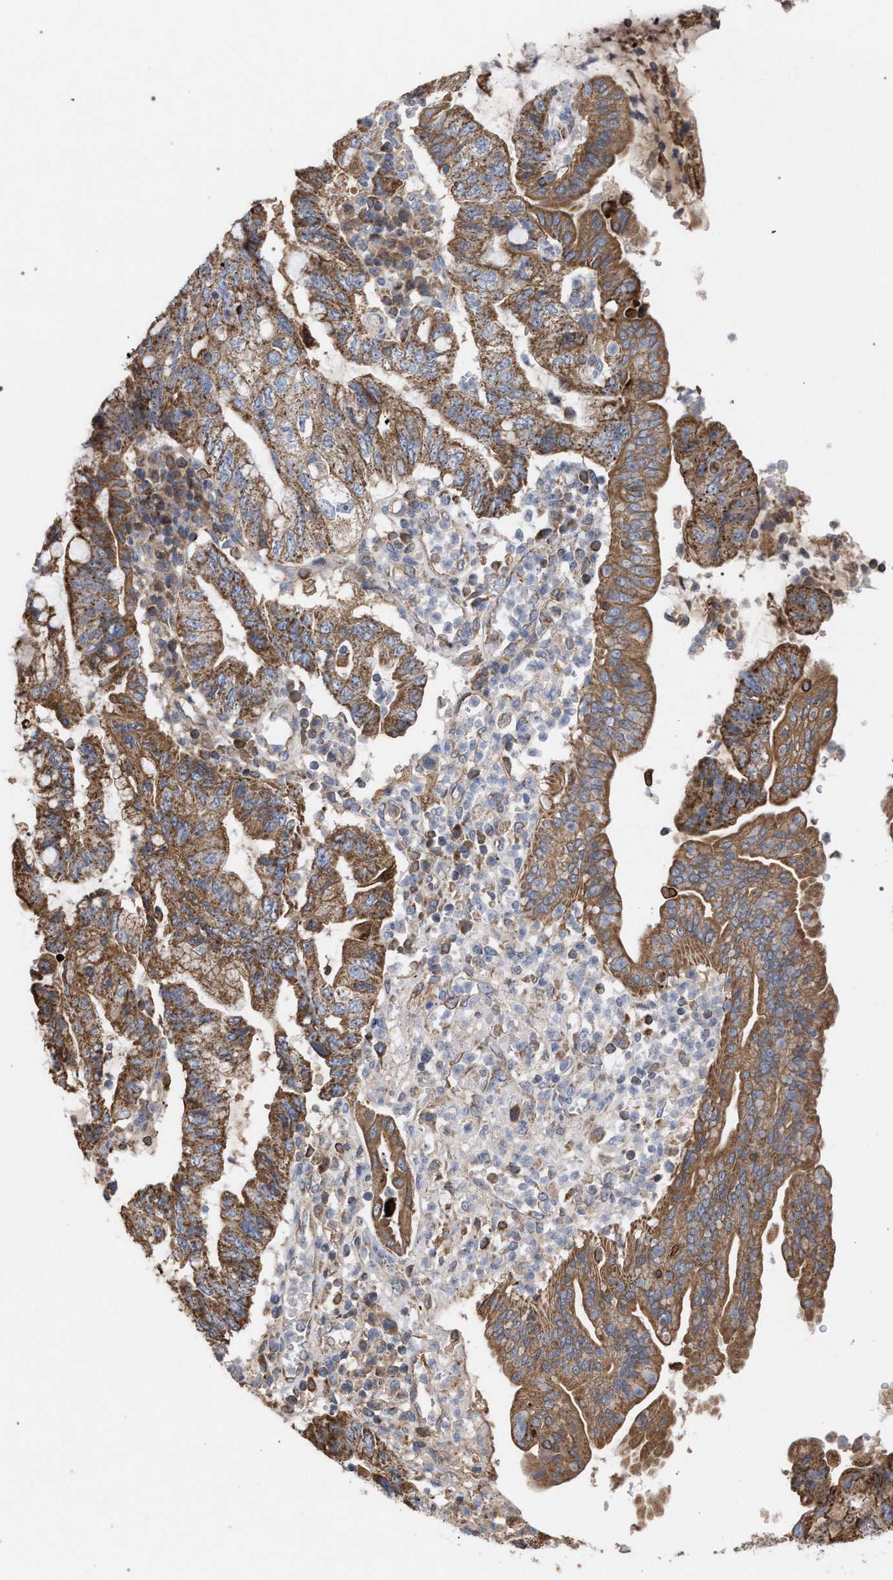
{"staining": {"intensity": "moderate", "quantity": ">75%", "location": "cytoplasmic/membranous"}, "tissue": "pancreatic cancer", "cell_type": "Tumor cells", "image_type": "cancer", "snomed": [{"axis": "morphology", "description": "Adenocarcinoma, NOS"}, {"axis": "topography", "description": "Pancreas"}], "caption": "Brown immunohistochemical staining in human adenocarcinoma (pancreatic) displays moderate cytoplasmic/membranous expression in about >75% of tumor cells.", "gene": "BCL2L12", "patient": {"sex": "female", "age": 73}}